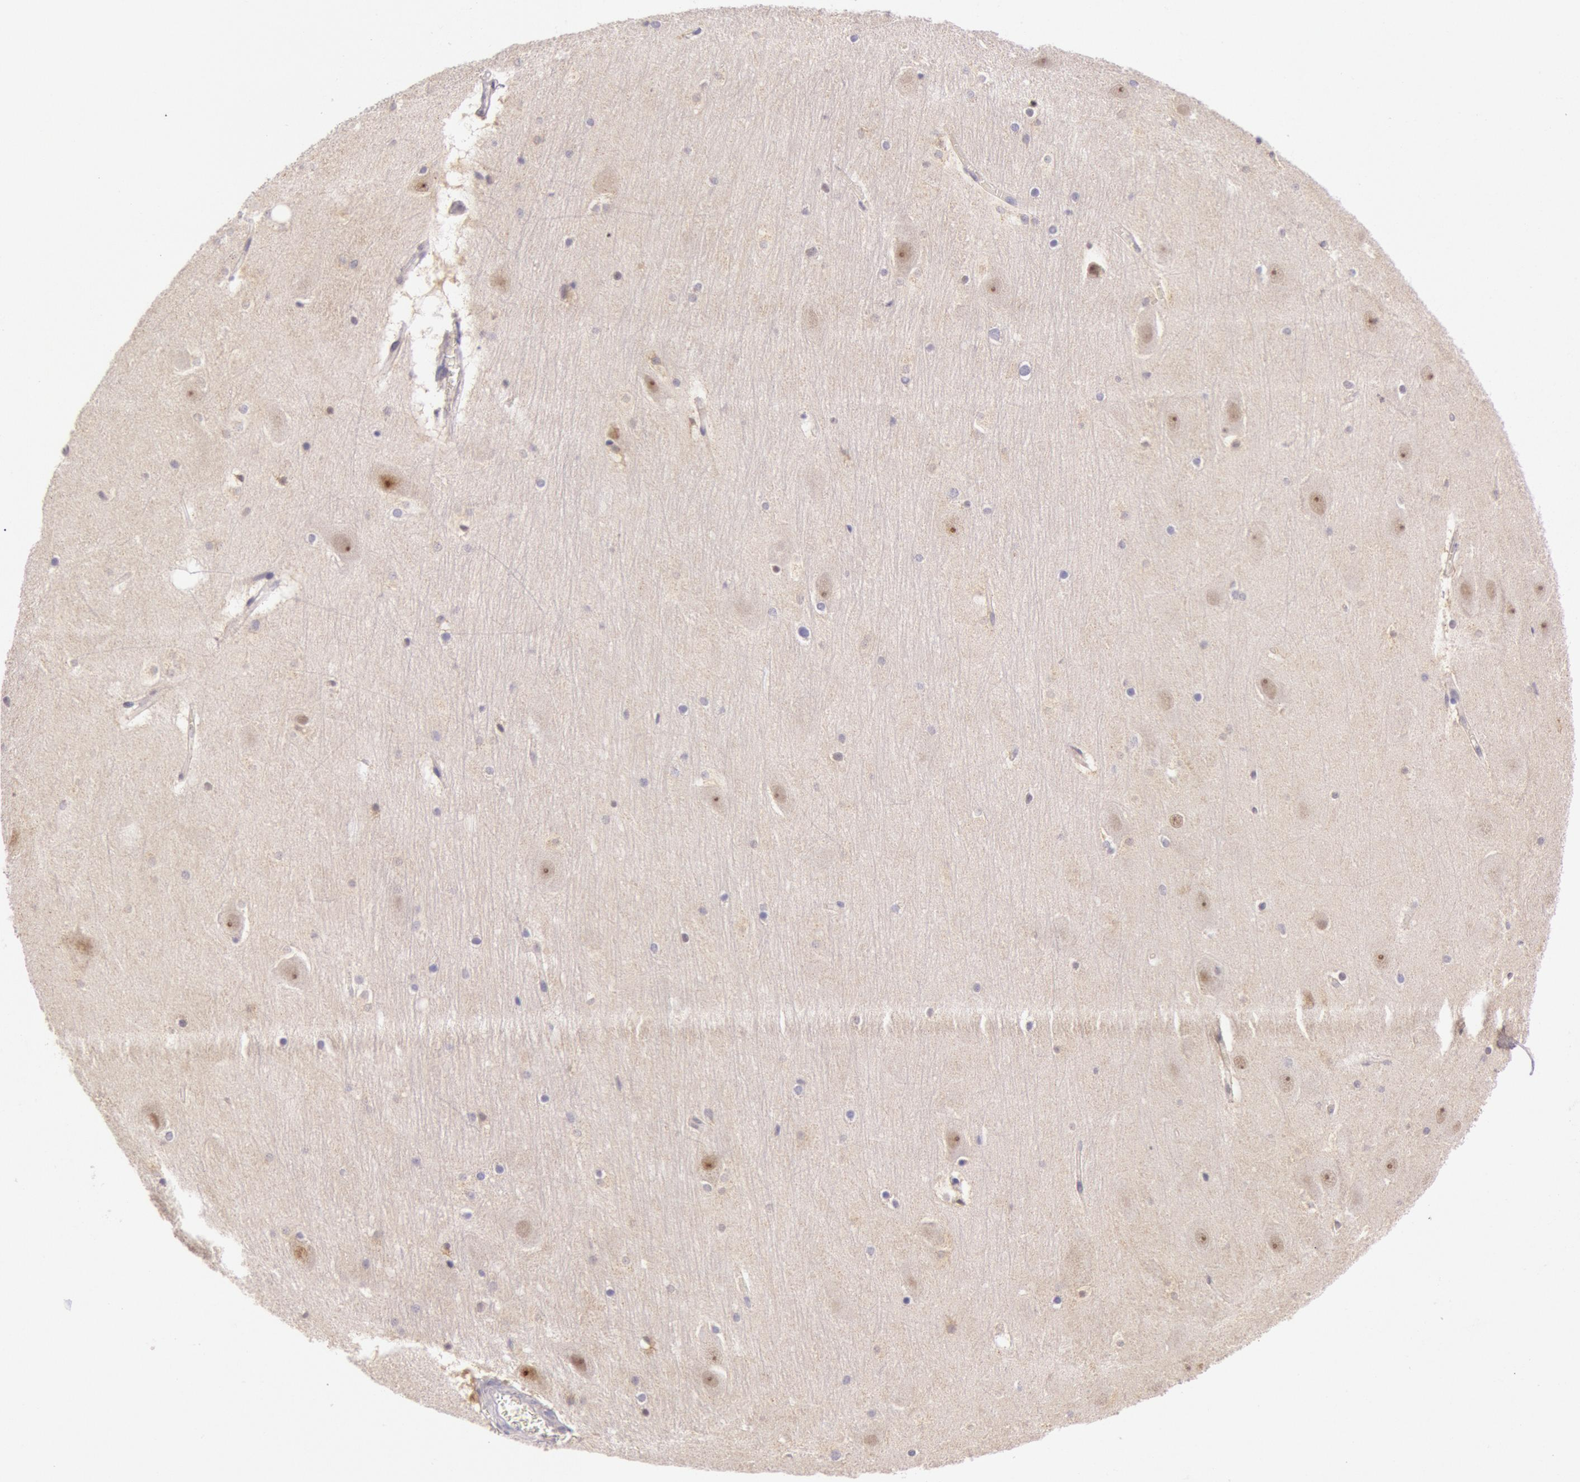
{"staining": {"intensity": "moderate", "quantity": "<25%", "location": "cytoplasmic/membranous,nuclear"}, "tissue": "hippocampus", "cell_type": "Glial cells", "image_type": "normal", "snomed": [{"axis": "morphology", "description": "Normal tissue, NOS"}, {"axis": "topography", "description": "Hippocampus"}], "caption": "This histopathology image exhibits immunohistochemistry staining of normal human hippocampus, with low moderate cytoplasmic/membranous,nuclear staining in approximately <25% of glial cells.", "gene": "CDK16", "patient": {"sex": "male", "age": 45}}